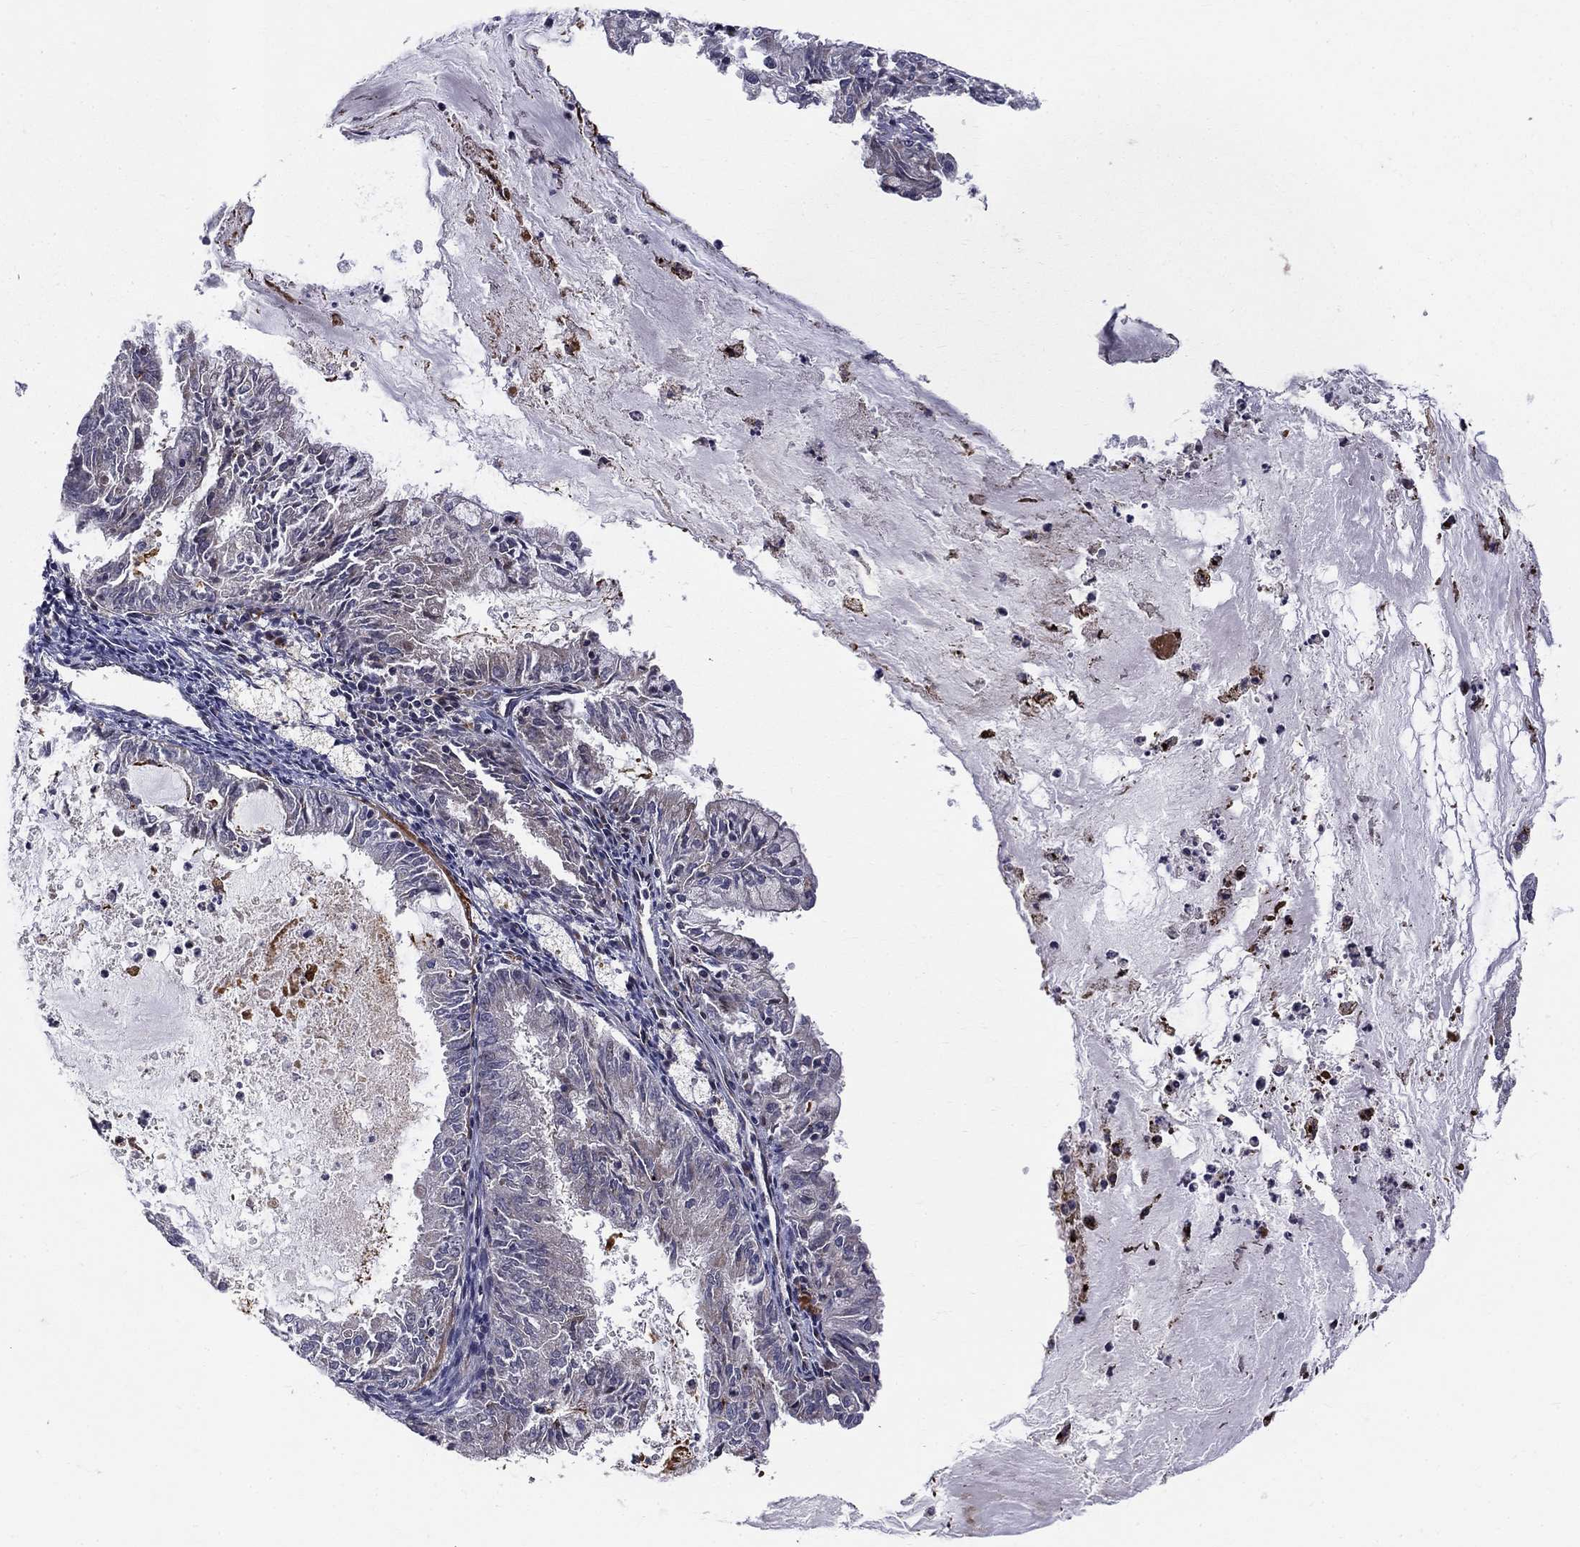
{"staining": {"intensity": "negative", "quantity": "none", "location": "none"}, "tissue": "endometrial cancer", "cell_type": "Tumor cells", "image_type": "cancer", "snomed": [{"axis": "morphology", "description": "Adenocarcinoma, NOS"}, {"axis": "topography", "description": "Endometrium"}], "caption": "High power microscopy photomicrograph of an immunohistochemistry photomicrograph of adenocarcinoma (endometrial), revealing no significant staining in tumor cells.", "gene": "WDR19", "patient": {"sex": "female", "age": 57}}